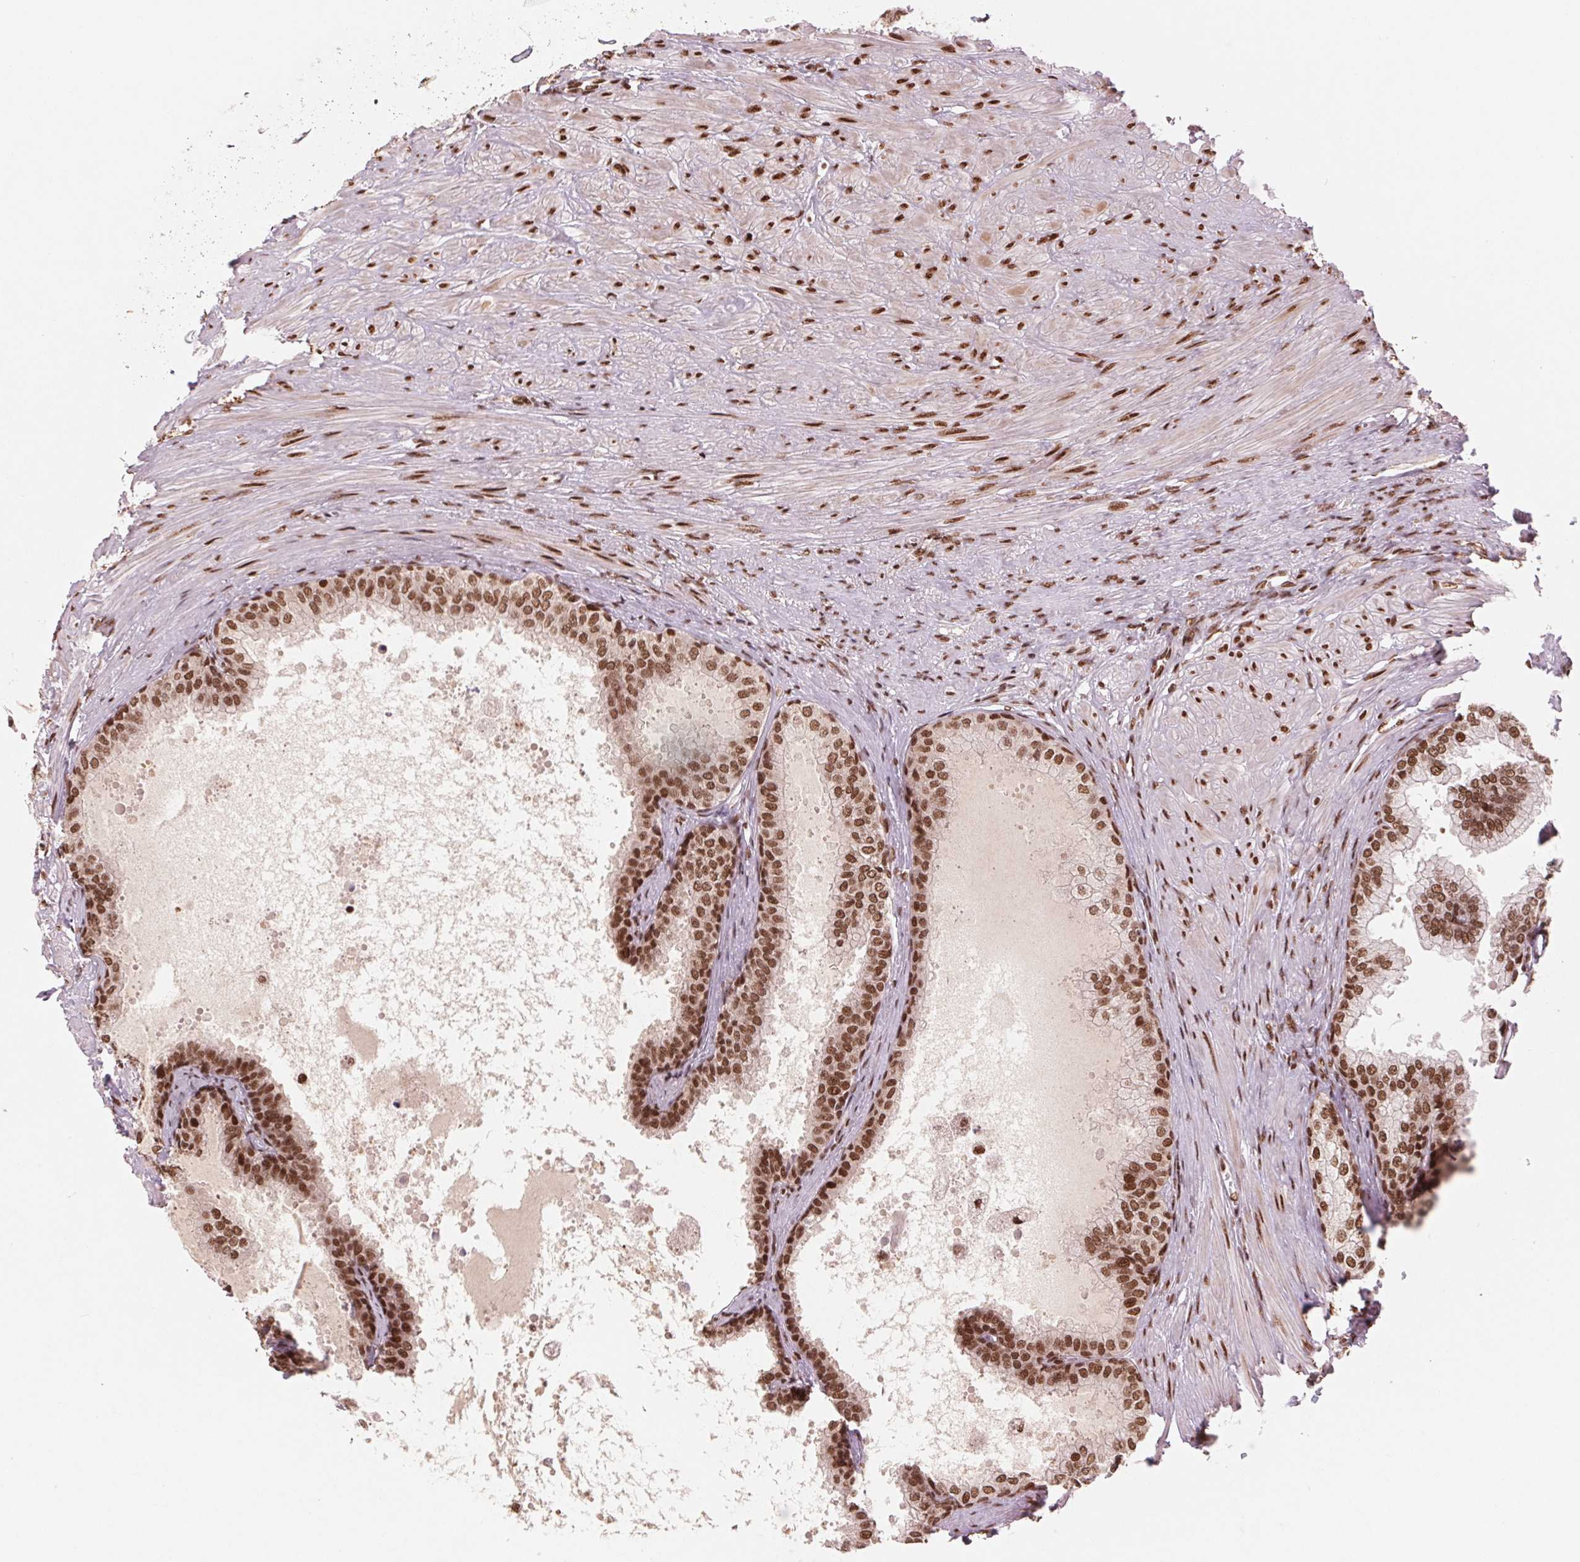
{"staining": {"intensity": "strong", "quantity": ">75%", "location": "nuclear"}, "tissue": "prostate", "cell_type": "Glandular cells", "image_type": "normal", "snomed": [{"axis": "morphology", "description": "Normal tissue, NOS"}, {"axis": "topography", "description": "Prostate"}, {"axis": "topography", "description": "Peripheral nerve tissue"}], "caption": "DAB immunohistochemical staining of benign human prostate reveals strong nuclear protein expression in about >75% of glandular cells.", "gene": "TTLL9", "patient": {"sex": "male", "age": 55}}